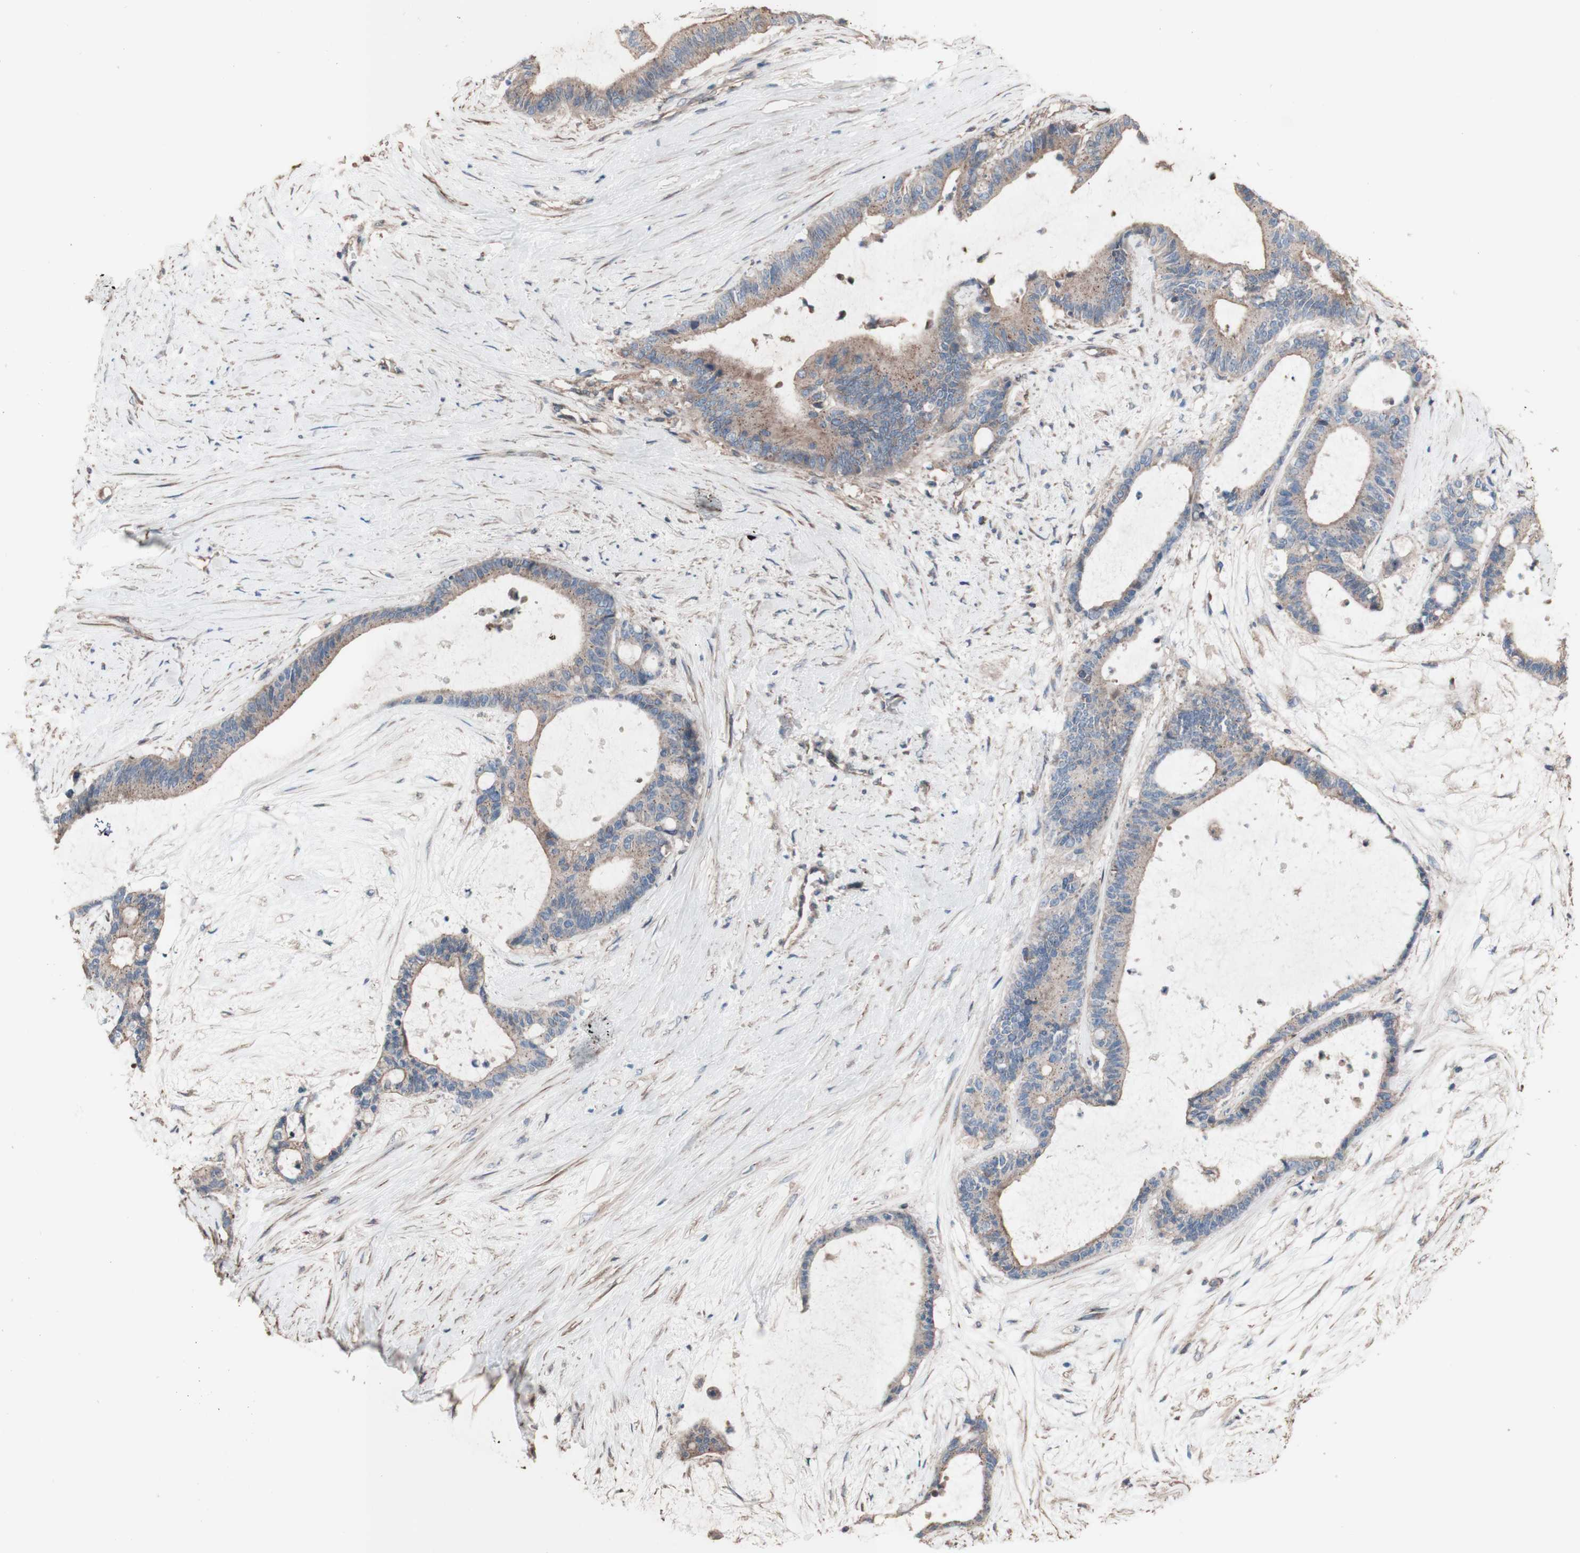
{"staining": {"intensity": "weak", "quantity": ">75%", "location": "cytoplasmic/membranous"}, "tissue": "liver cancer", "cell_type": "Tumor cells", "image_type": "cancer", "snomed": [{"axis": "morphology", "description": "Cholangiocarcinoma"}, {"axis": "topography", "description": "Liver"}], "caption": "An immunohistochemistry histopathology image of tumor tissue is shown. Protein staining in brown labels weak cytoplasmic/membranous positivity in cholangiocarcinoma (liver) within tumor cells. Ihc stains the protein of interest in brown and the nuclei are stained blue.", "gene": "COPB1", "patient": {"sex": "female", "age": 73}}